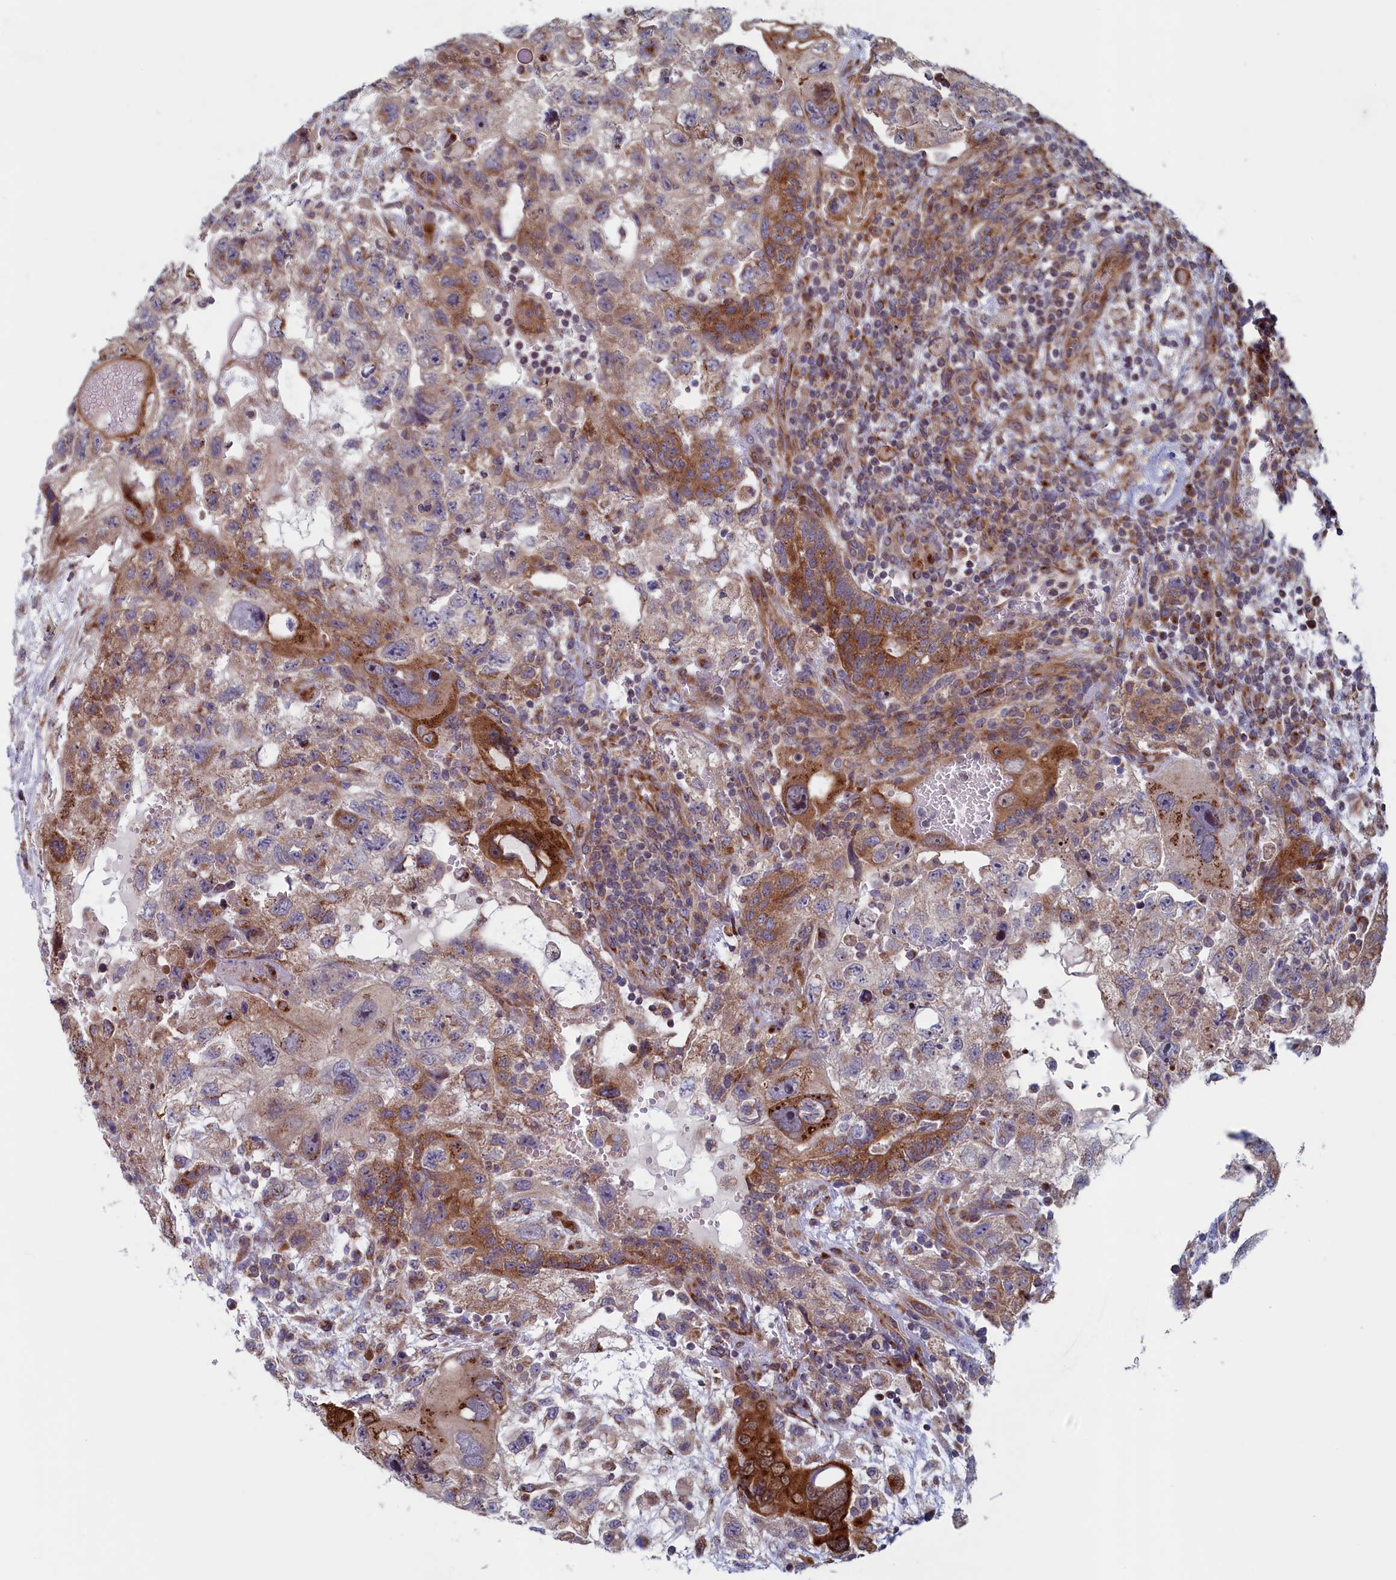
{"staining": {"intensity": "strong", "quantity": "<25%", "location": "cytoplasmic/membranous,nuclear"}, "tissue": "testis cancer", "cell_type": "Tumor cells", "image_type": "cancer", "snomed": [{"axis": "morphology", "description": "Carcinoma, Embryonal, NOS"}, {"axis": "topography", "description": "Testis"}], "caption": "There is medium levels of strong cytoplasmic/membranous and nuclear staining in tumor cells of testis cancer (embryonal carcinoma), as demonstrated by immunohistochemical staining (brown color).", "gene": "MTFMT", "patient": {"sex": "male", "age": 36}}